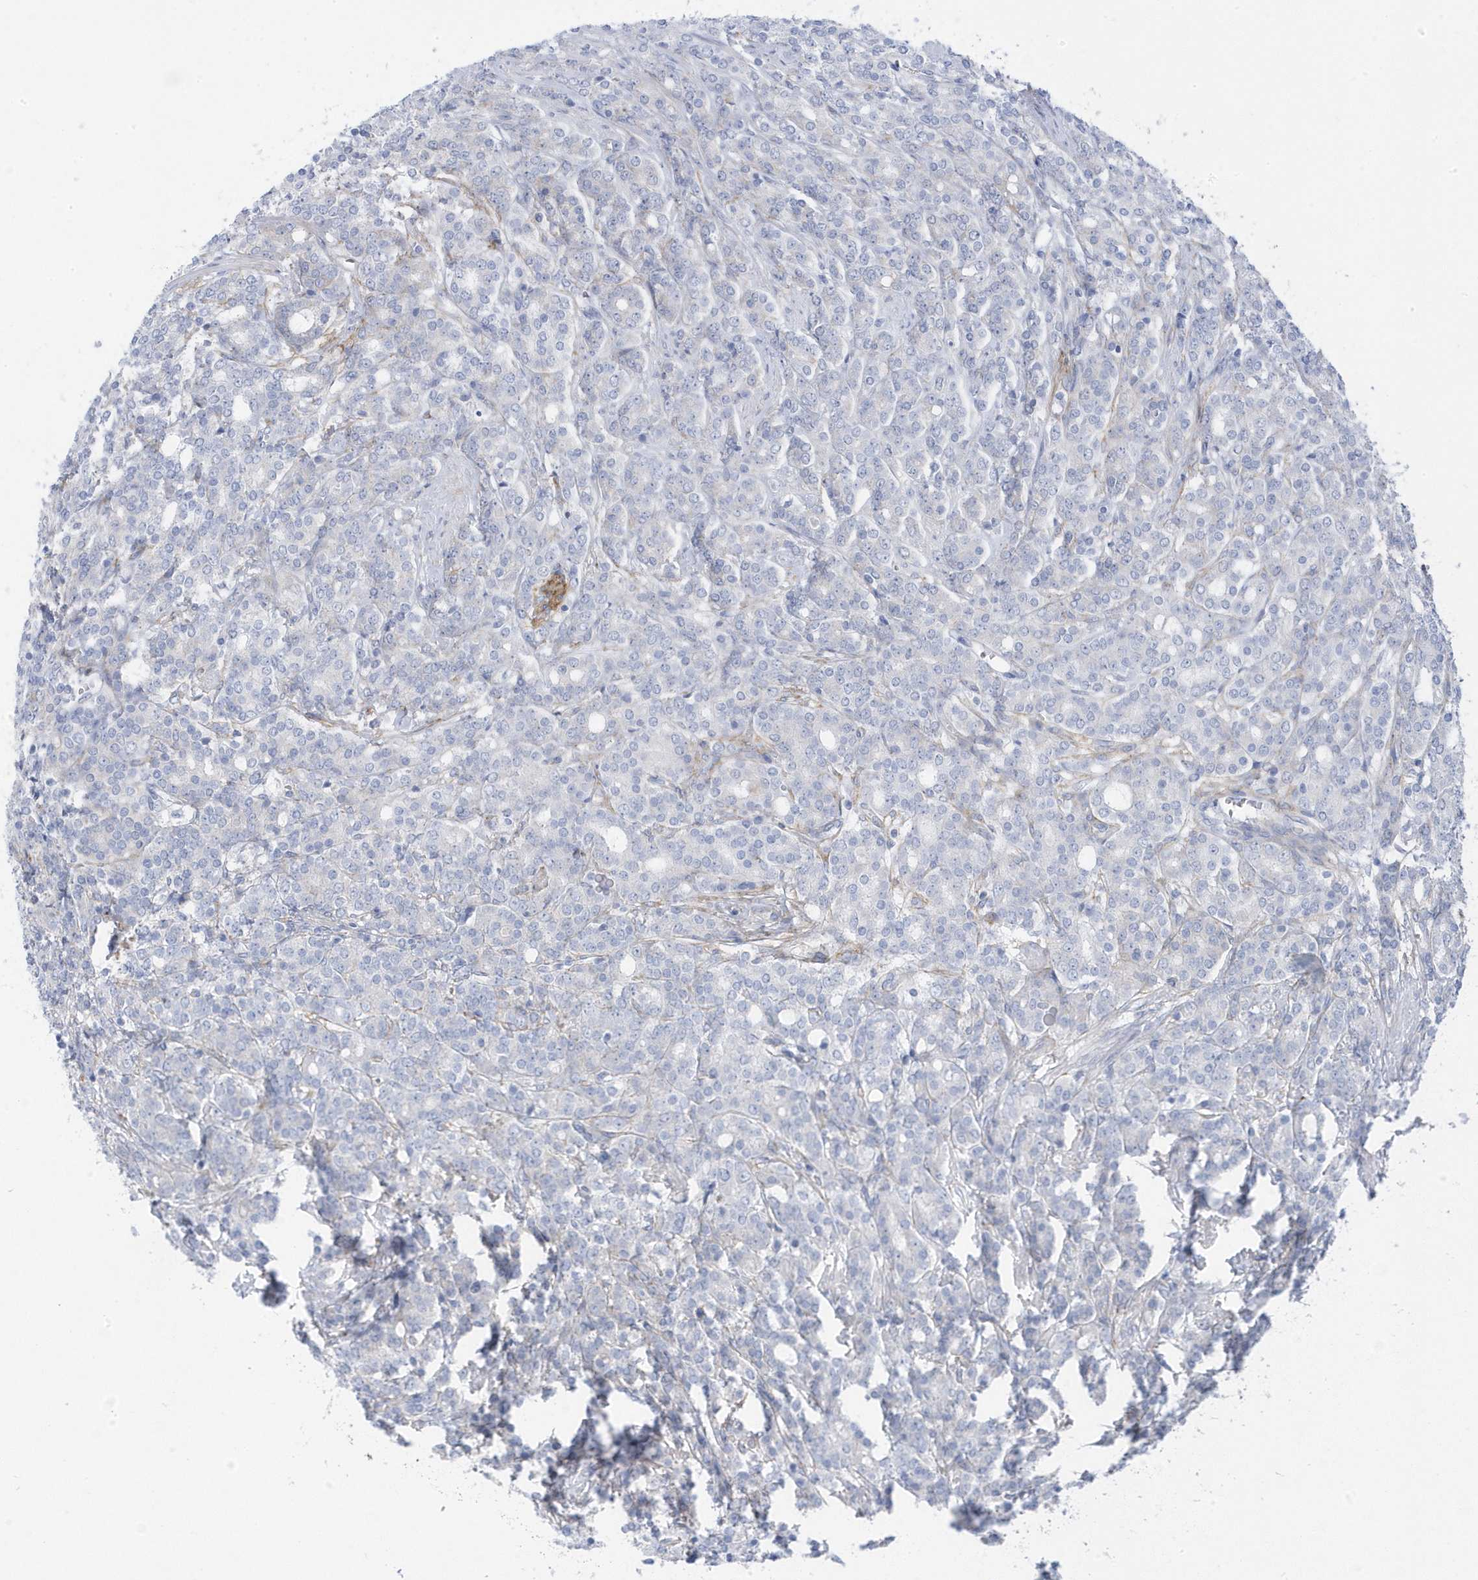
{"staining": {"intensity": "negative", "quantity": "none", "location": "none"}, "tissue": "prostate cancer", "cell_type": "Tumor cells", "image_type": "cancer", "snomed": [{"axis": "morphology", "description": "Adenocarcinoma, High grade"}, {"axis": "topography", "description": "Prostate"}], "caption": "This micrograph is of adenocarcinoma (high-grade) (prostate) stained with immunohistochemistry (IHC) to label a protein in brown with the nuclei are counter-stained blue. There is no expression in tumor cells. (DAB immunohistochemistry (IHC) with hematoxylin counter stain).", "gene": "ANAPC1", "patient": {"sex": "male", "age": 62}}